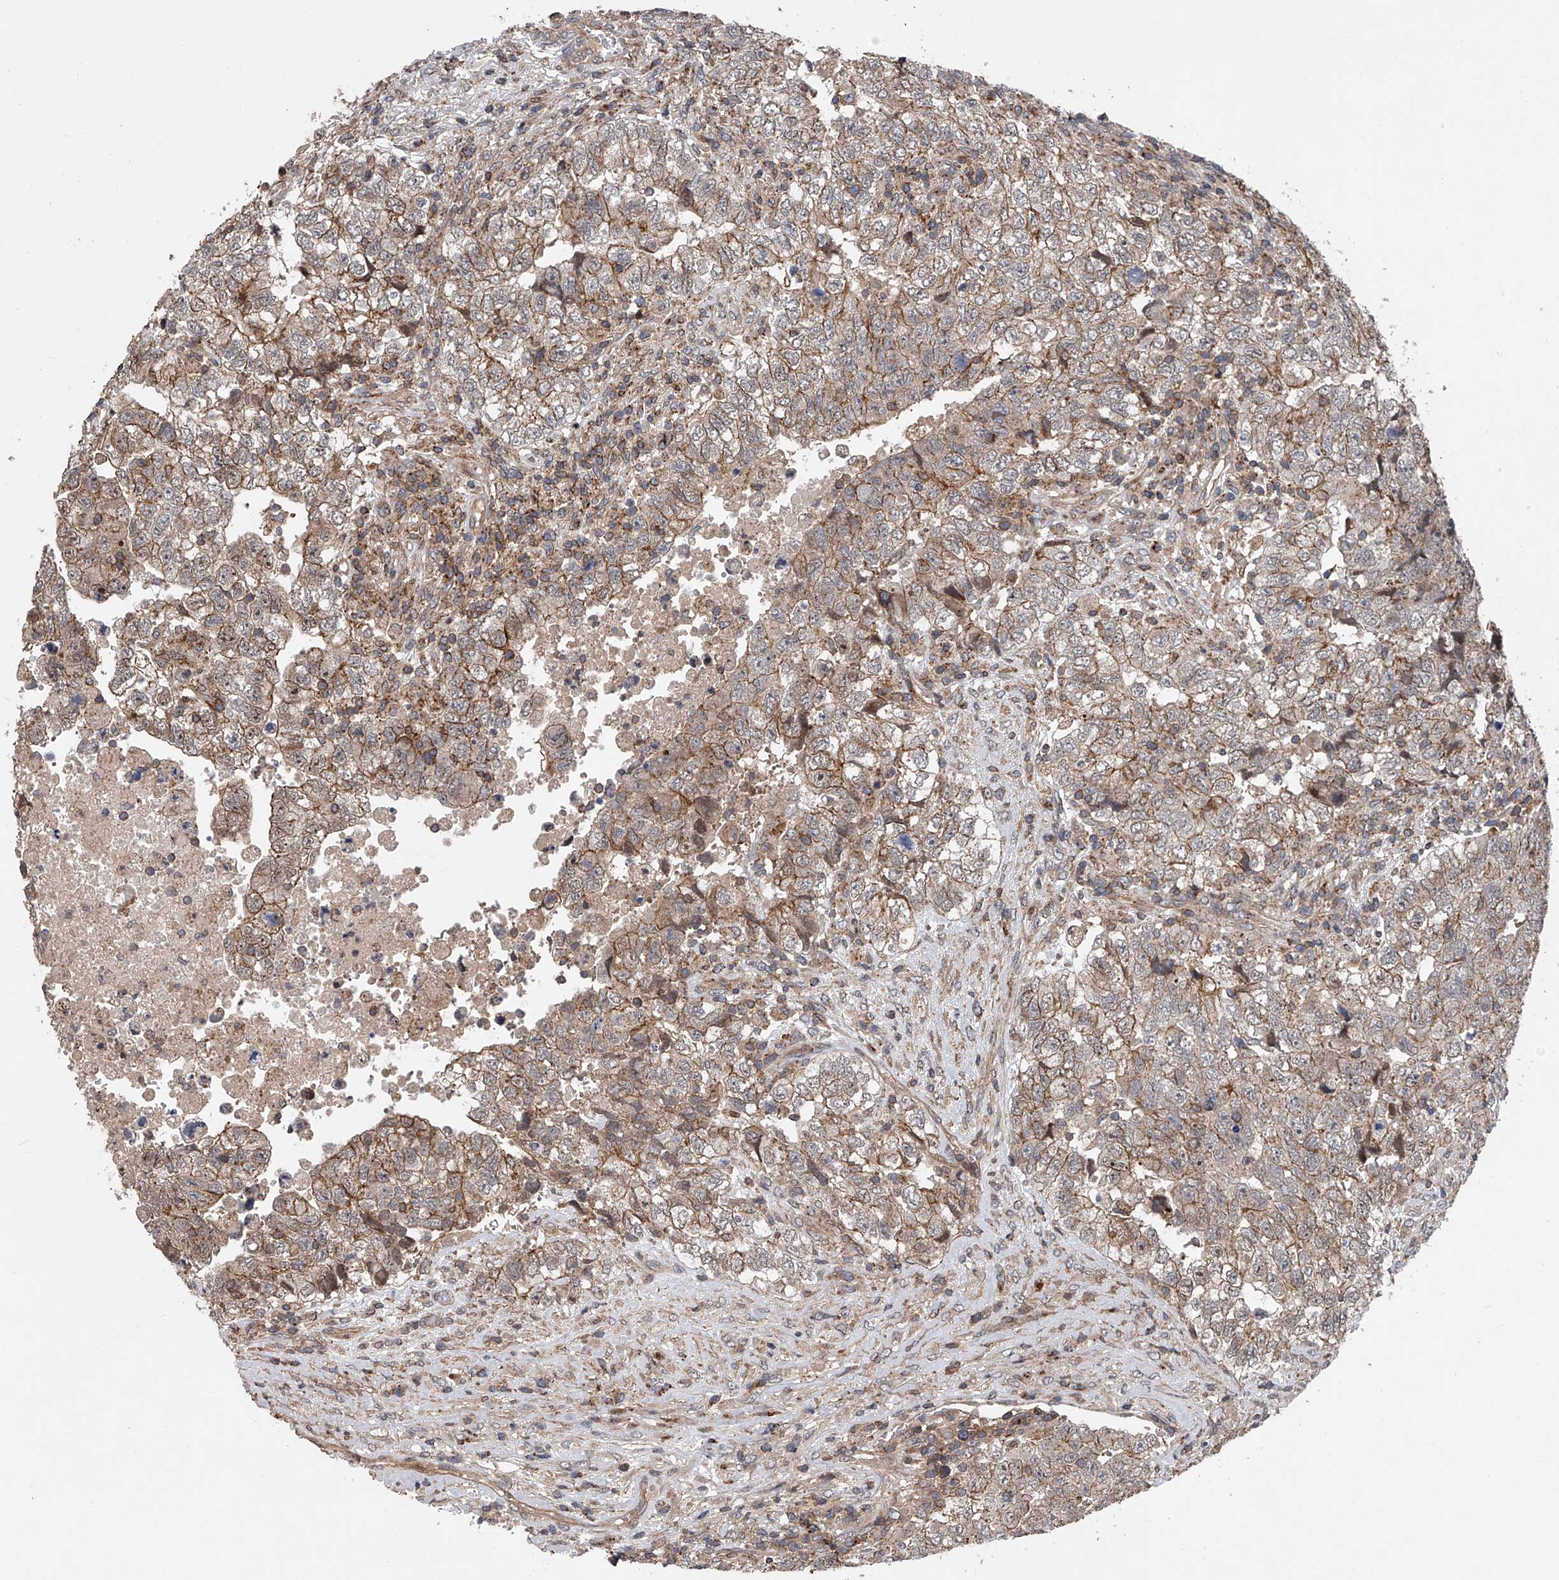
{"staining": {"intensity": "moderate", "quantity": "25%-75%", "location": "cytoplasmic/membranous"}, "tissue": "testis cancer", "cell_type": "Tumor cells", "image_type": "cancer", "snomed": [{"axis": "morphology", "description": "Carcinoma, Embryonal, NOS"}, {"axis": "topography", "description": "Testis"}], "caption": "Protein expression analysis of embryonal carcinoma (testis) reveals moderate cytoplasmic/membranous expression in approximately 25%-75% of tumor cells.", "gene": "USP47", "patient": {"sex": "male", "age": 37}}